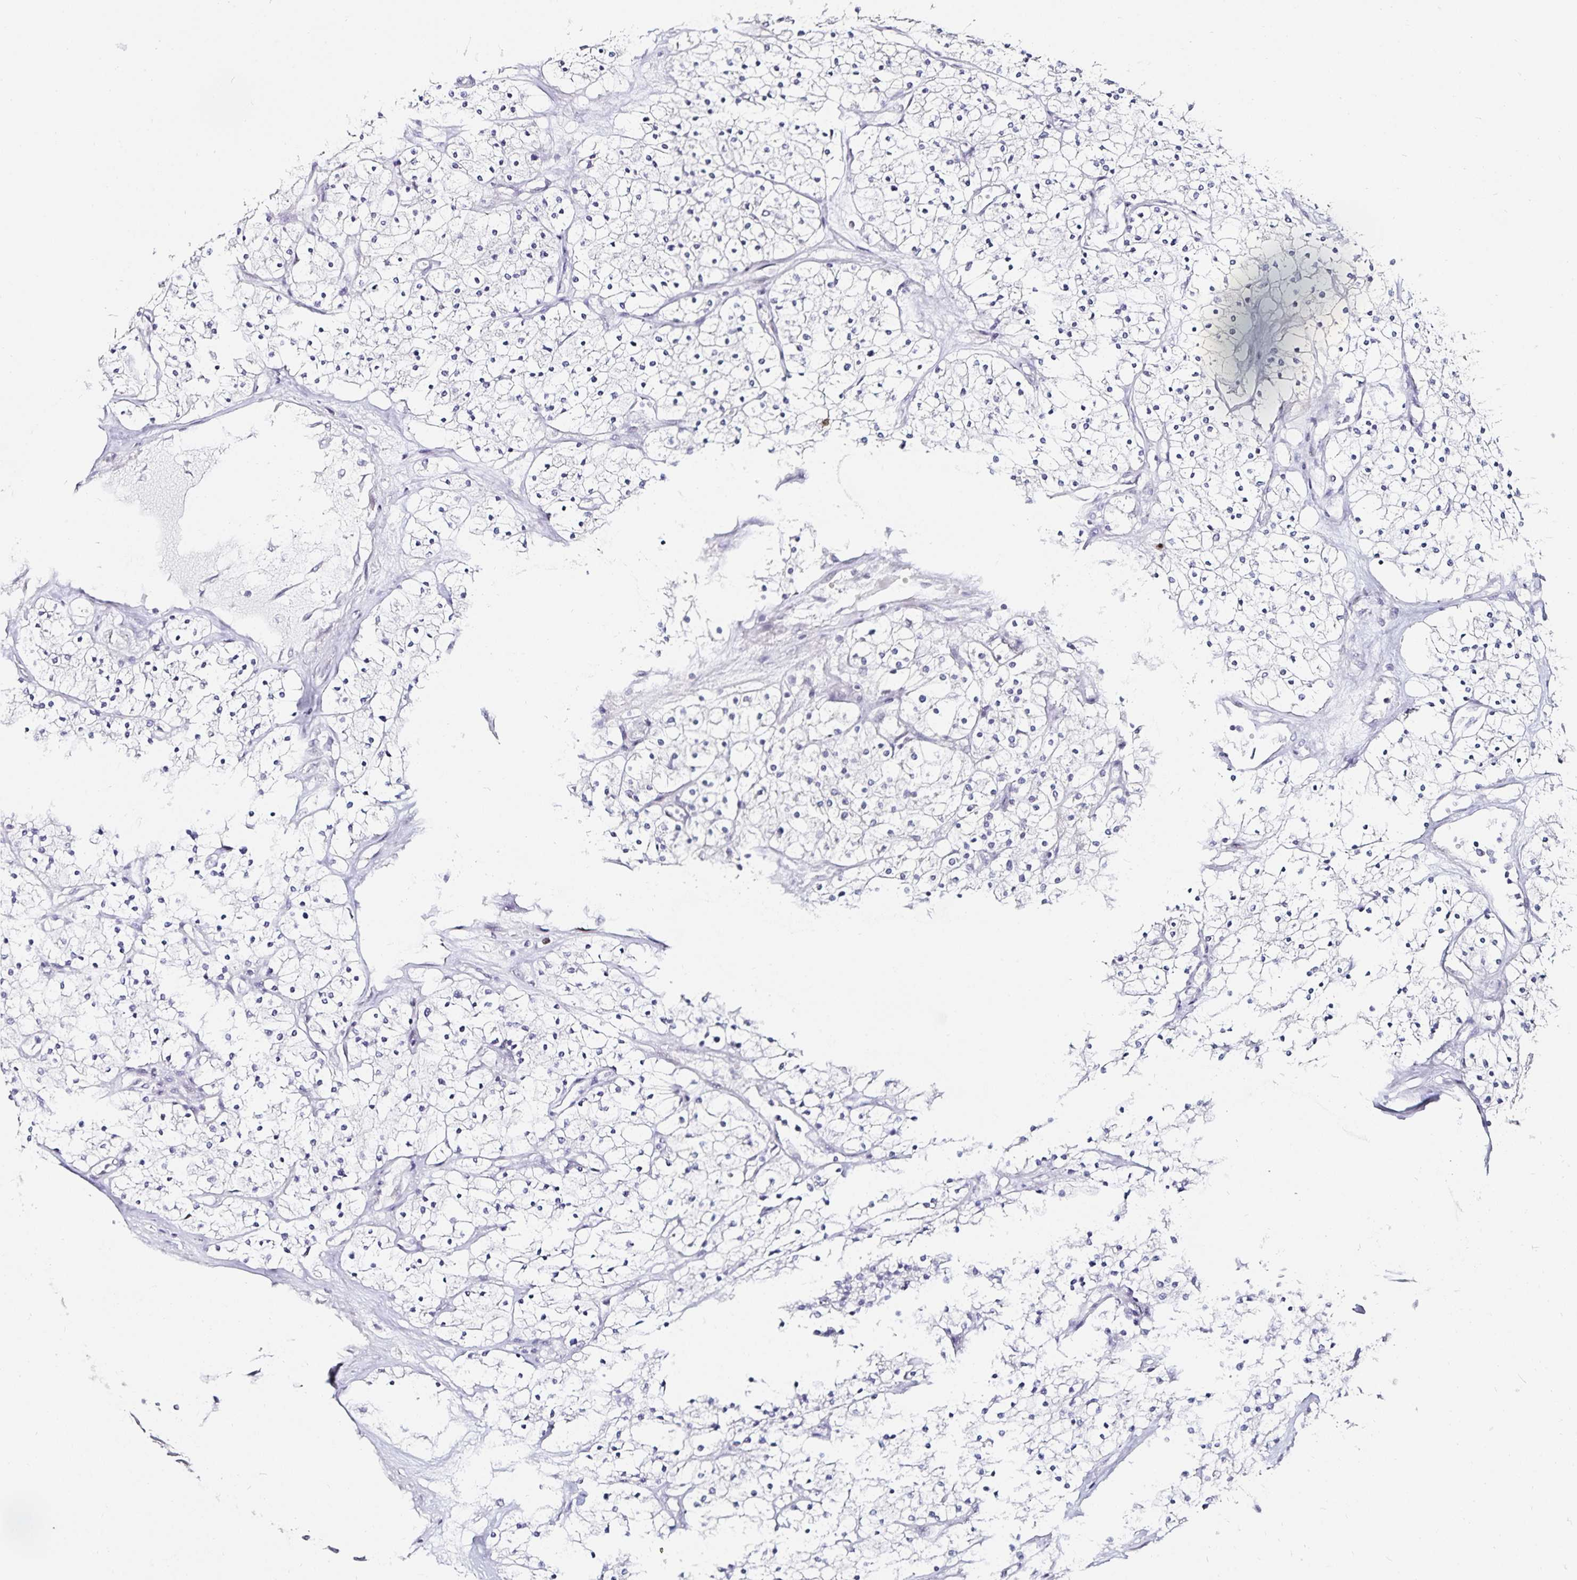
{"staining": {"intensity": "negative", "quantity": "none", "location": "none"}, "tissue": "renal cancer", "cell_type": "Tumor cells", "image_type": "cancer", "snomed": [{"axis": "morphology", "description": "Adenocarcinoma, NOS"}, {"axis": "topography", "description": "Kidney"}], "caption": "Tumor cells are negative for brown protein staining in renal adenocarcinoma.", "gene": "ANLN", "patient": {"sex": "male", "age": 80}}